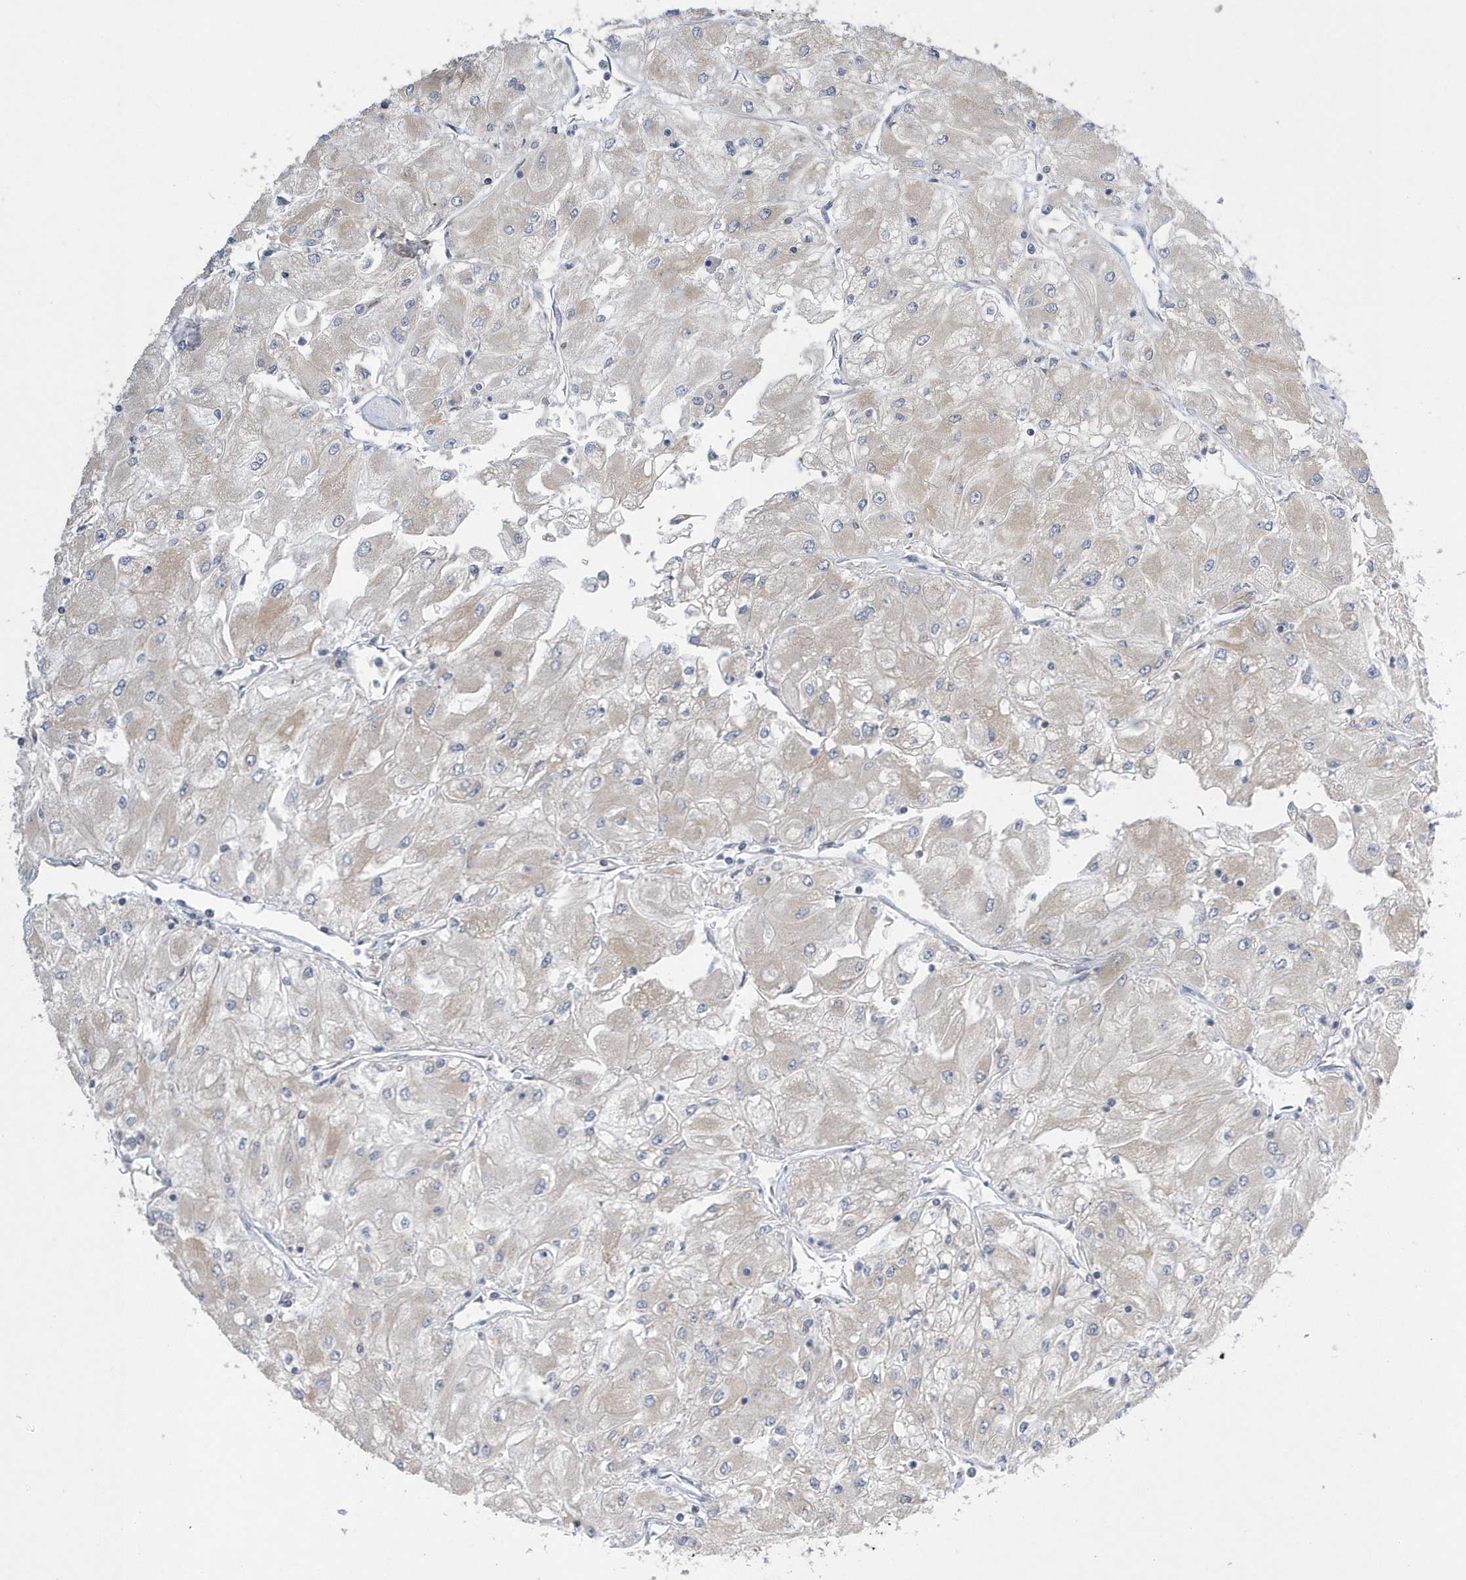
{"staining": {"intensity": "weak", "quantity": "<25%", "location": "cytoplasmic/membranous"}, "tissue": "renal cancer", "cell_type": "Tumor cells", "image_type": "cancer", "snomed": [{"axis": "morphology", "description": "Adenocarcinoma, NOS"}, {"axis": "topography", "description": "Kidney"}], "caption": "There is no significant staining in tumor cells of renal cancer (adenocarcinoma).", "gene": "SPATA5", "patient": {"sex": "male", "age": 80}}